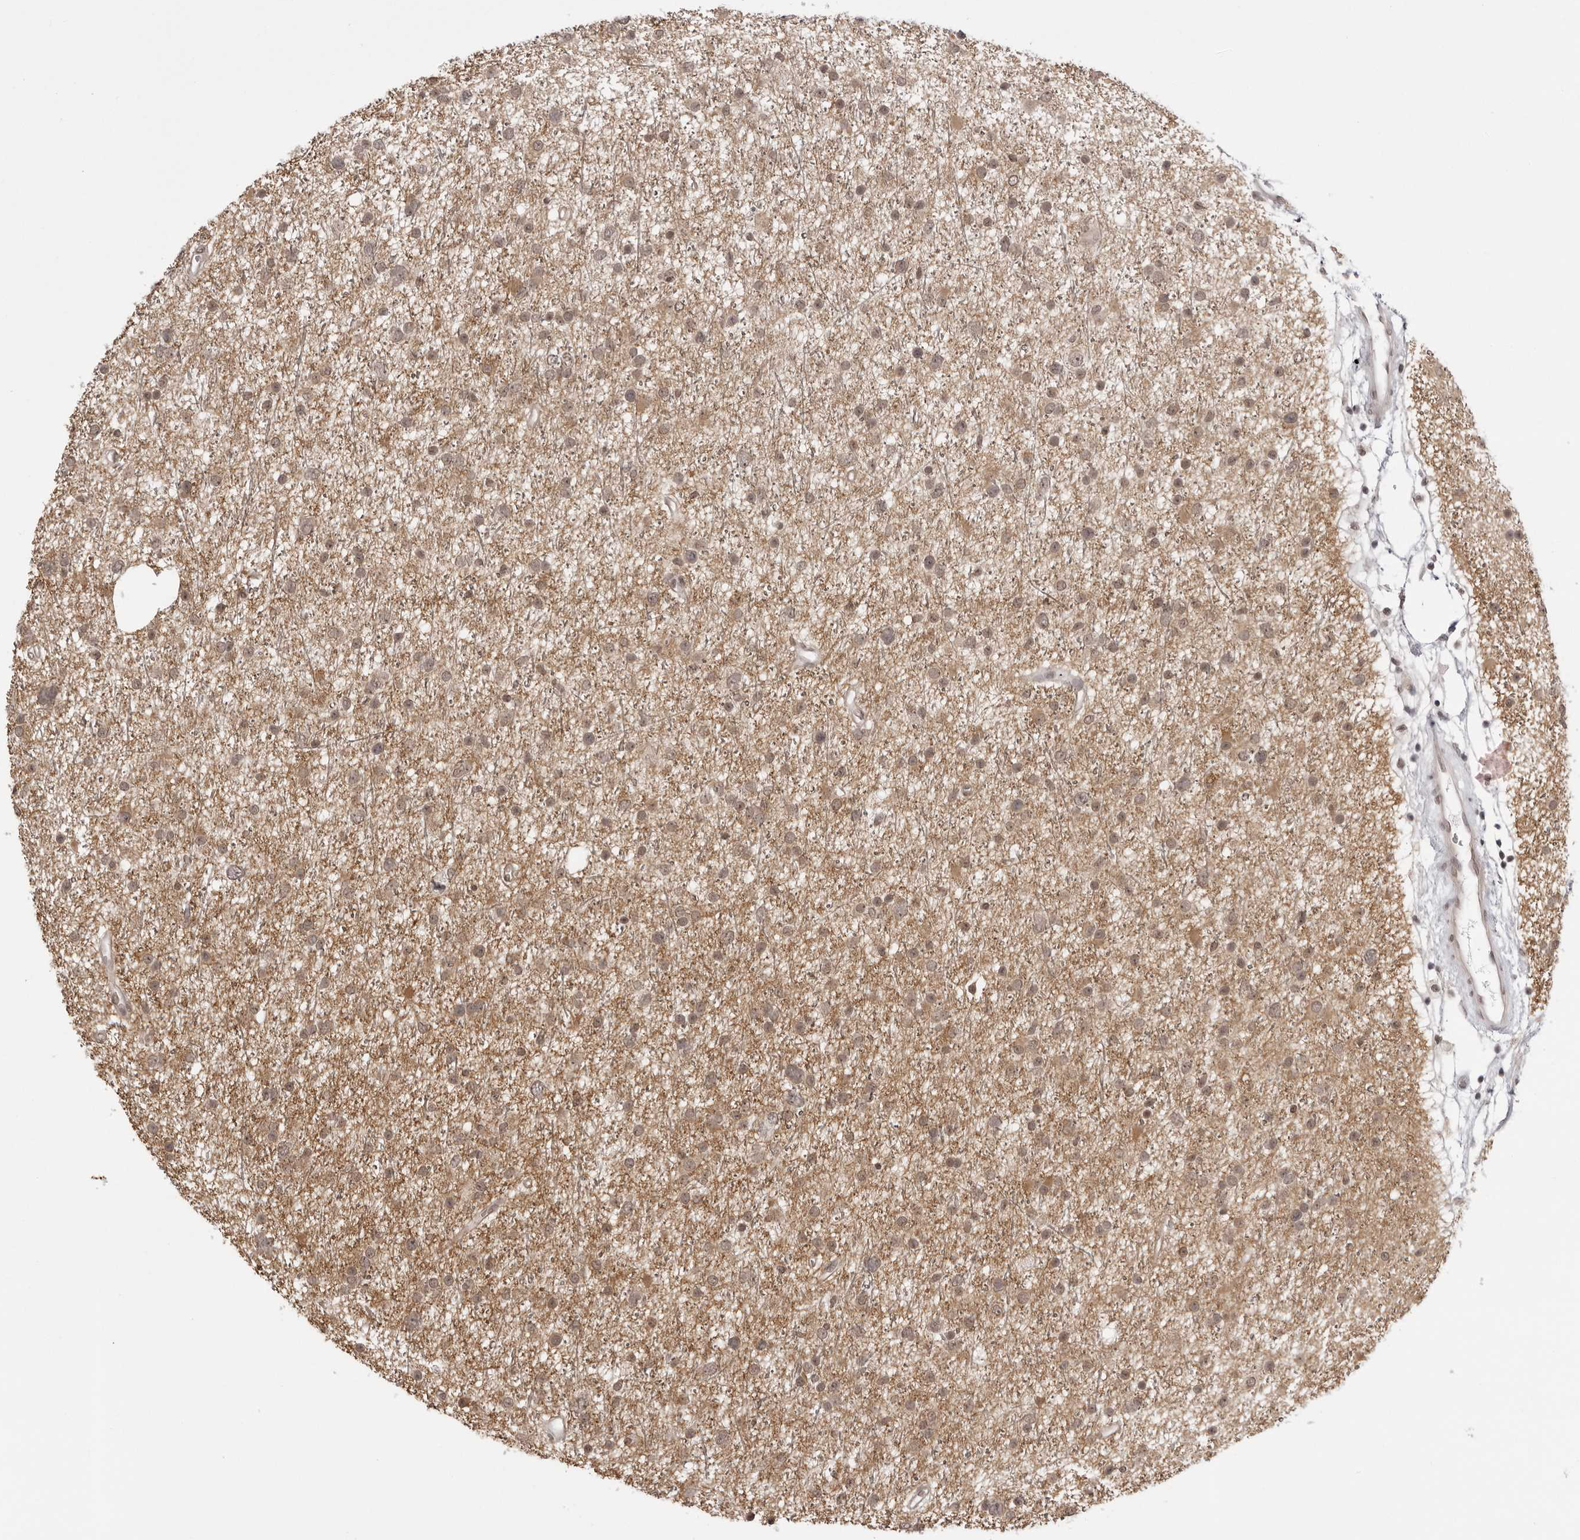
{"staining": {"intensity": "weak", "quantity": "25%-75%", "location": "cytoplasmic/membranous,nuclear"}, "tissue": "glioma", "cell_type": "Tumor cells", "image_type": "cancer", "snomed": [{"axis": "morphology", "description": "Glioma, malignant, Low grade"}, {"axis": "topography", "description": "Cerebral cortex"}], "caption": "A high-resolution photomicrograph shows IHC staining of malignant low-grade glioma, which exhibits weak cytoplasmic/membranous and nuclear staining in about 25%-75% of tumor cells.", "gene": "ZC3H11A", "patient": {"sex": "female", "age": 39}}